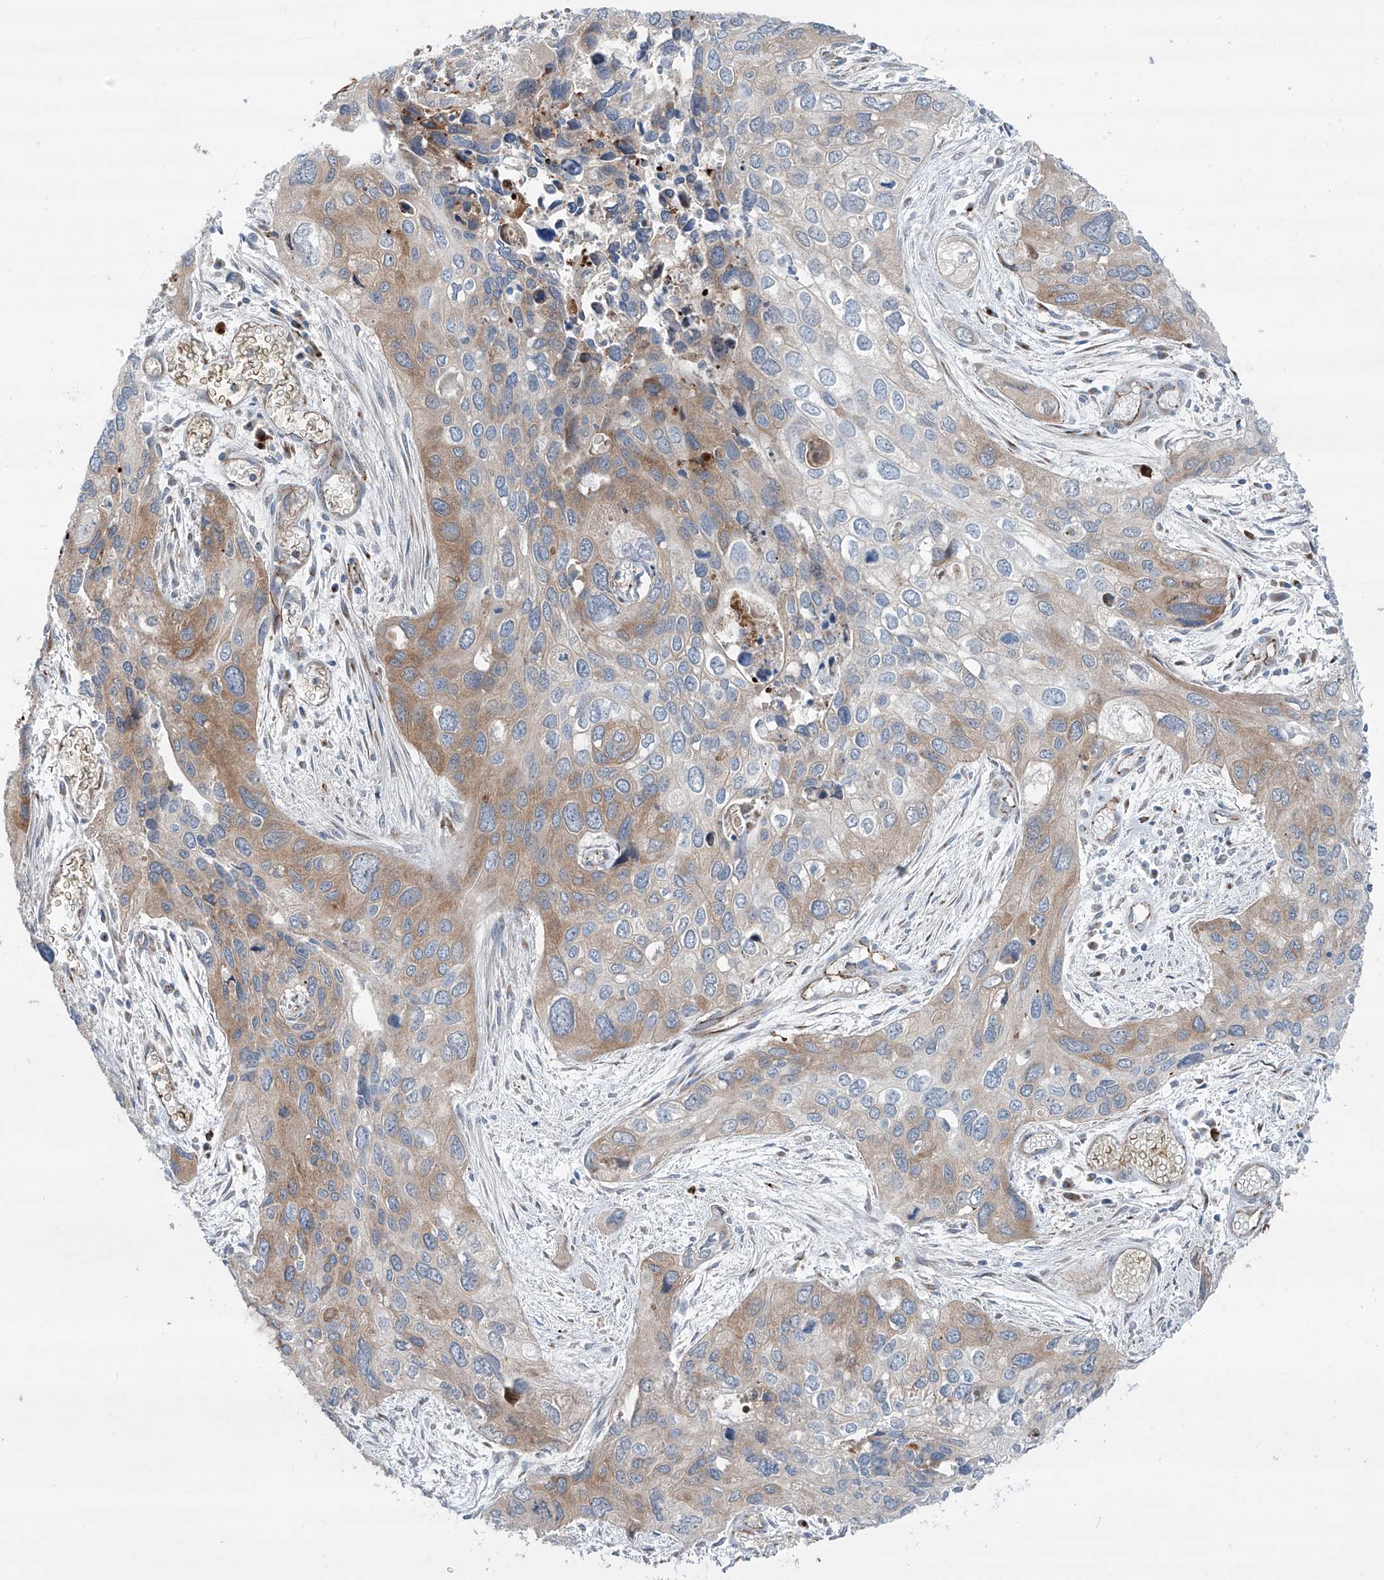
{"staining": {"intensity": "moderate", "quantity": "25%-75%", "location": "cytoplasmic/membranous"}, "tissue": "cervical cancer", "cell_type": "Tumor cells", "image_type": "cancer", "snomed": [{"axis": "morphology", "description": "Squamous cell carcinoma, NOS"}, {"axis": "topography", "description": "Cervix"}], "caption": "Immunohistochemical staining of human cervical squamous cell carcinoma exhibits medium levels of moderate cytoplasmic/membranous protein staining in about 25%-75% of tumor cells.", "gene": "CDH5", "patient": {"sex": "female", "age": 55}}